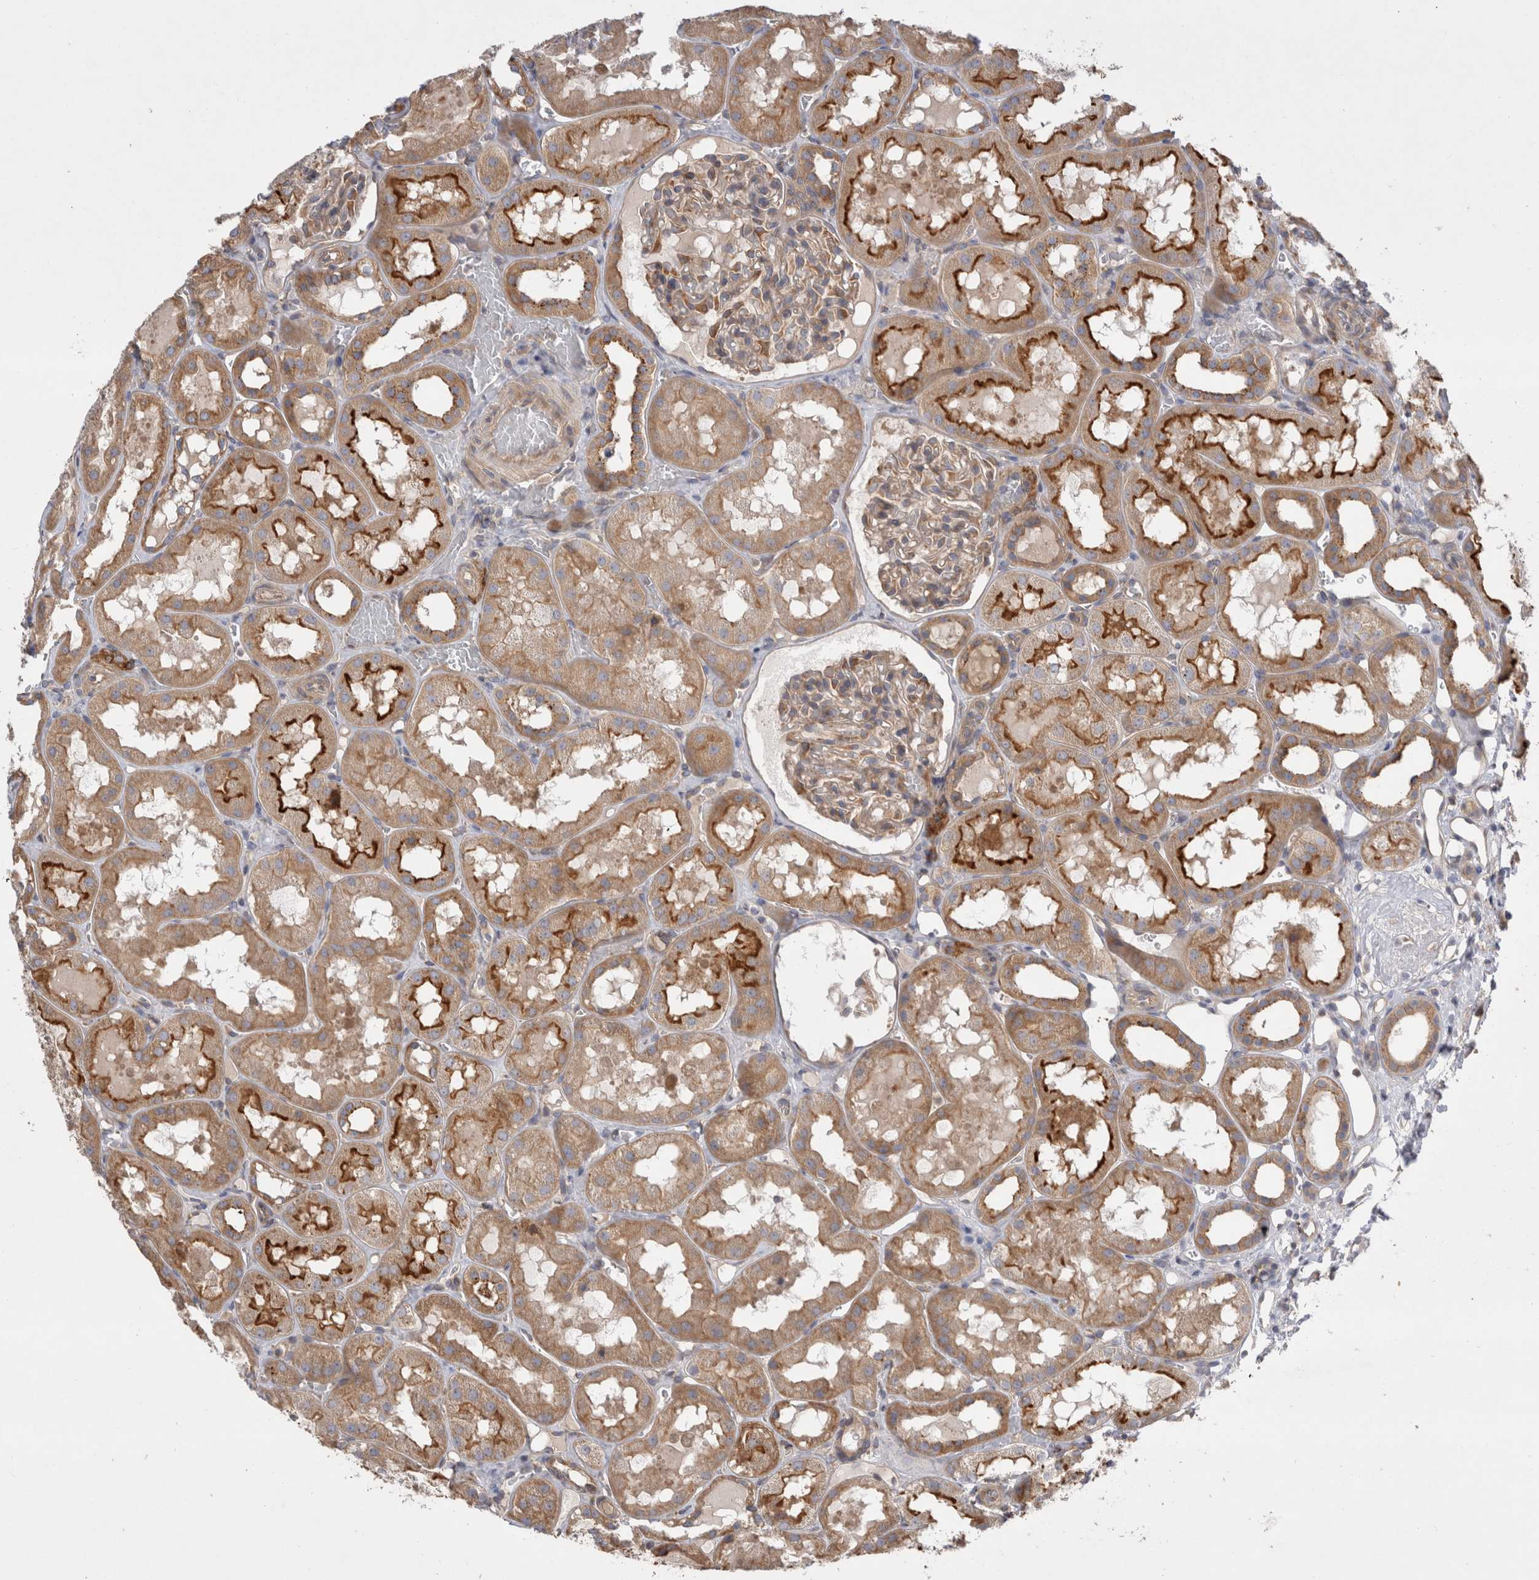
{"staining": {"intensity": "moderate", "quantity": ">75%", "location": "cytoplasmic/membranous"}, "tissue": "kidney", "cell_type": "Cells in glomeruli", "image_type": "normal", "snomed": [{"axis": "morphology", "description": "Normal tissue, NOS"}, {"axis": "topography", "description": "Kidney"}, {"axis": "topography", "description": "Urinary bladder"}], "caption": "DAB immunohistochemical staining of unremarkable human kidney displays moderate cytoplasmic/membranous protein positivity in approximately >75% of cells in glomeruli. Nuclei are stained in blue.", "gene": "PDCD10", "patient": {"sex": "male", "age": 16}}